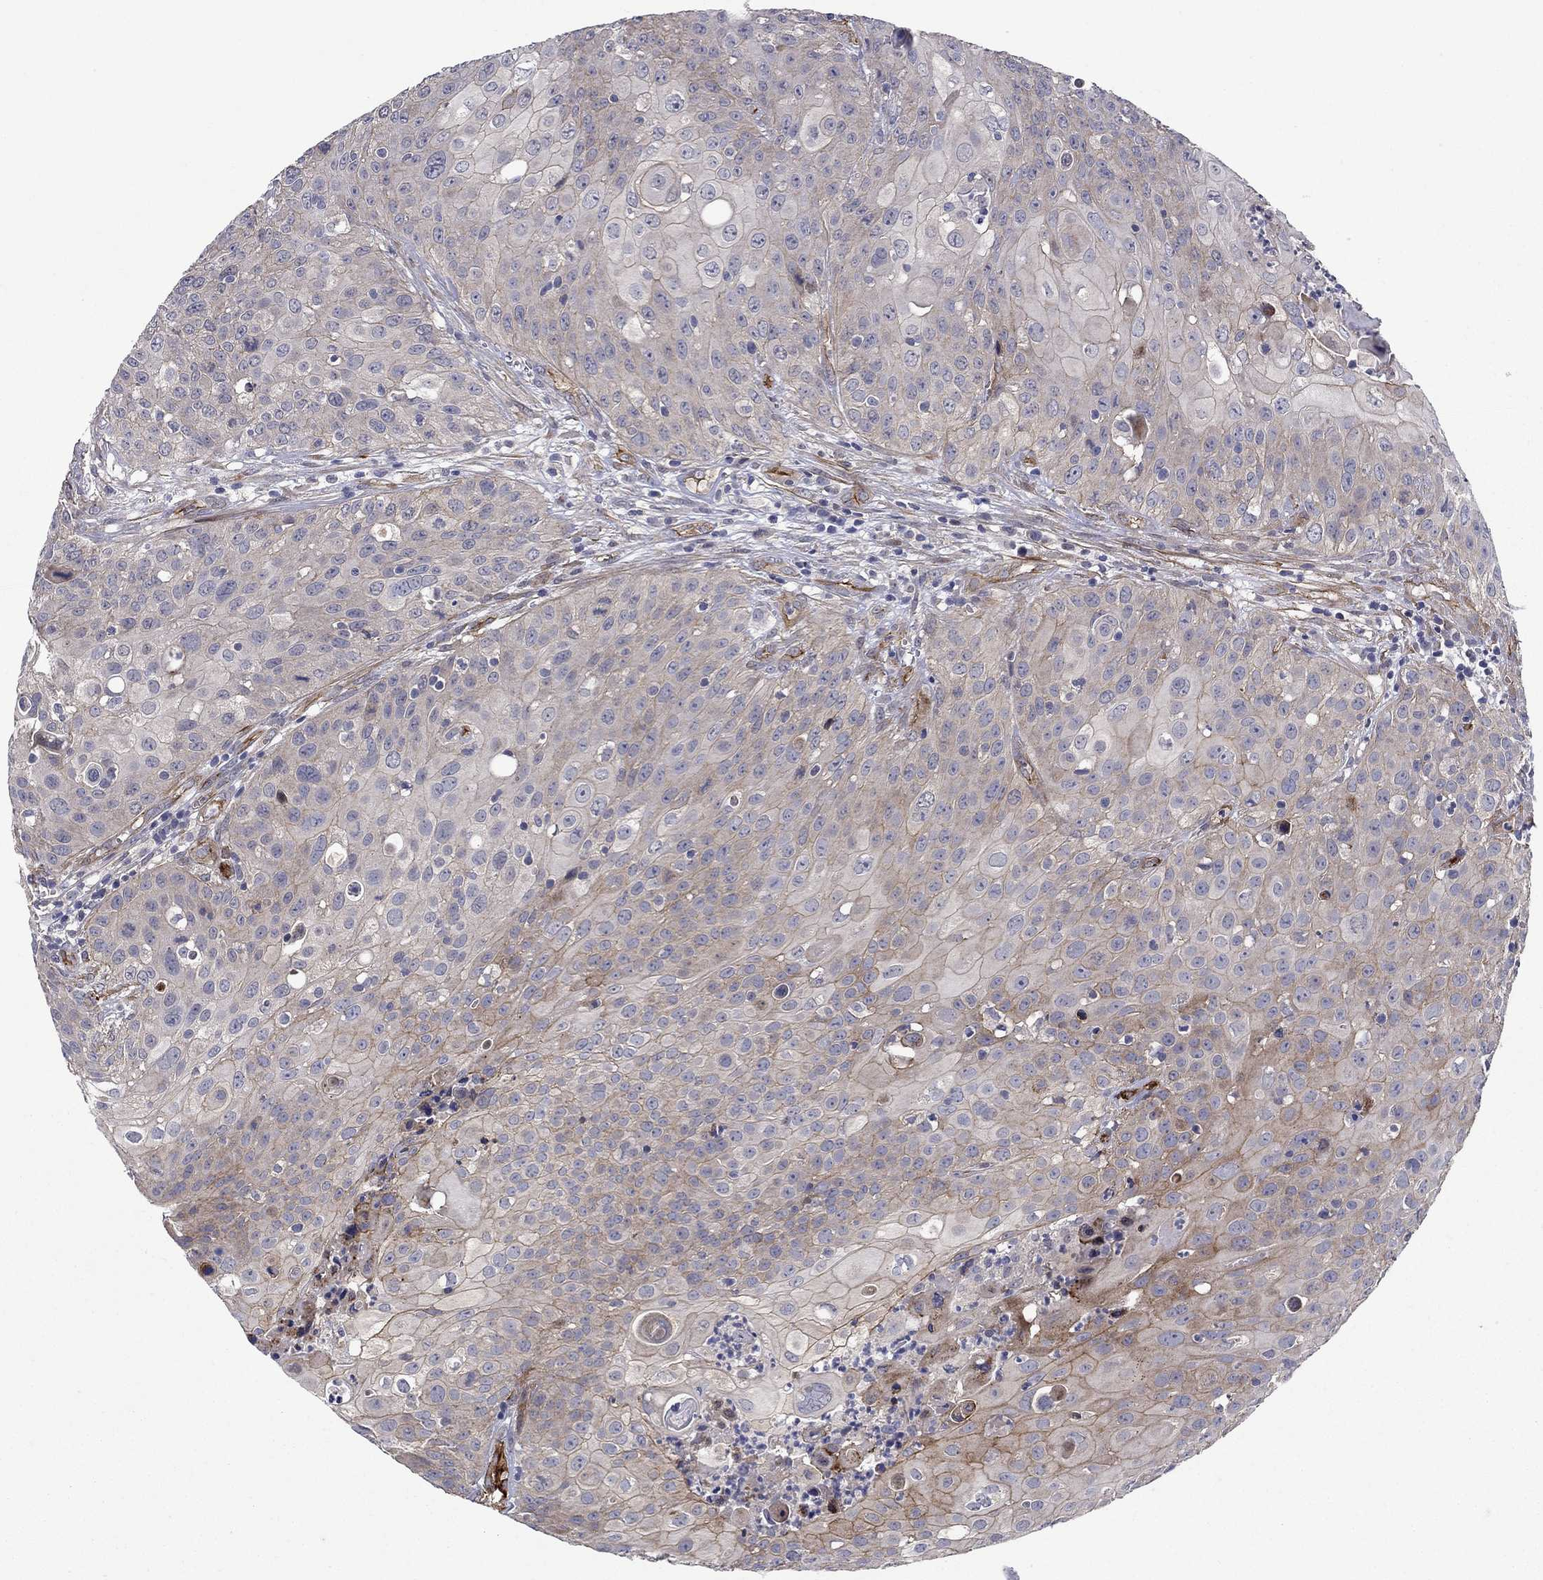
{"staining": {"intensity": "moderate", "quantity": "25%-75%", "location": "cytoplasmic/membranous"}, "tissue": "urothelial cancer", "cell_type": "Tumor cells", "image_type": "cancer", "snomed": [{"axis": "morphology", "description": "Urothelial carcinoma, High grade"}, {"axis": "topography", "description": "Urinary bladder"}], "caption": "A photomicrograph of human high-grade urothelial carcinoma stained for a protein demonstrates moderate cytoplasmic/membranous brown staining in tumor cells.", "gene": "SLC7A1", "patient": {"sex": "female", "age": 79}}